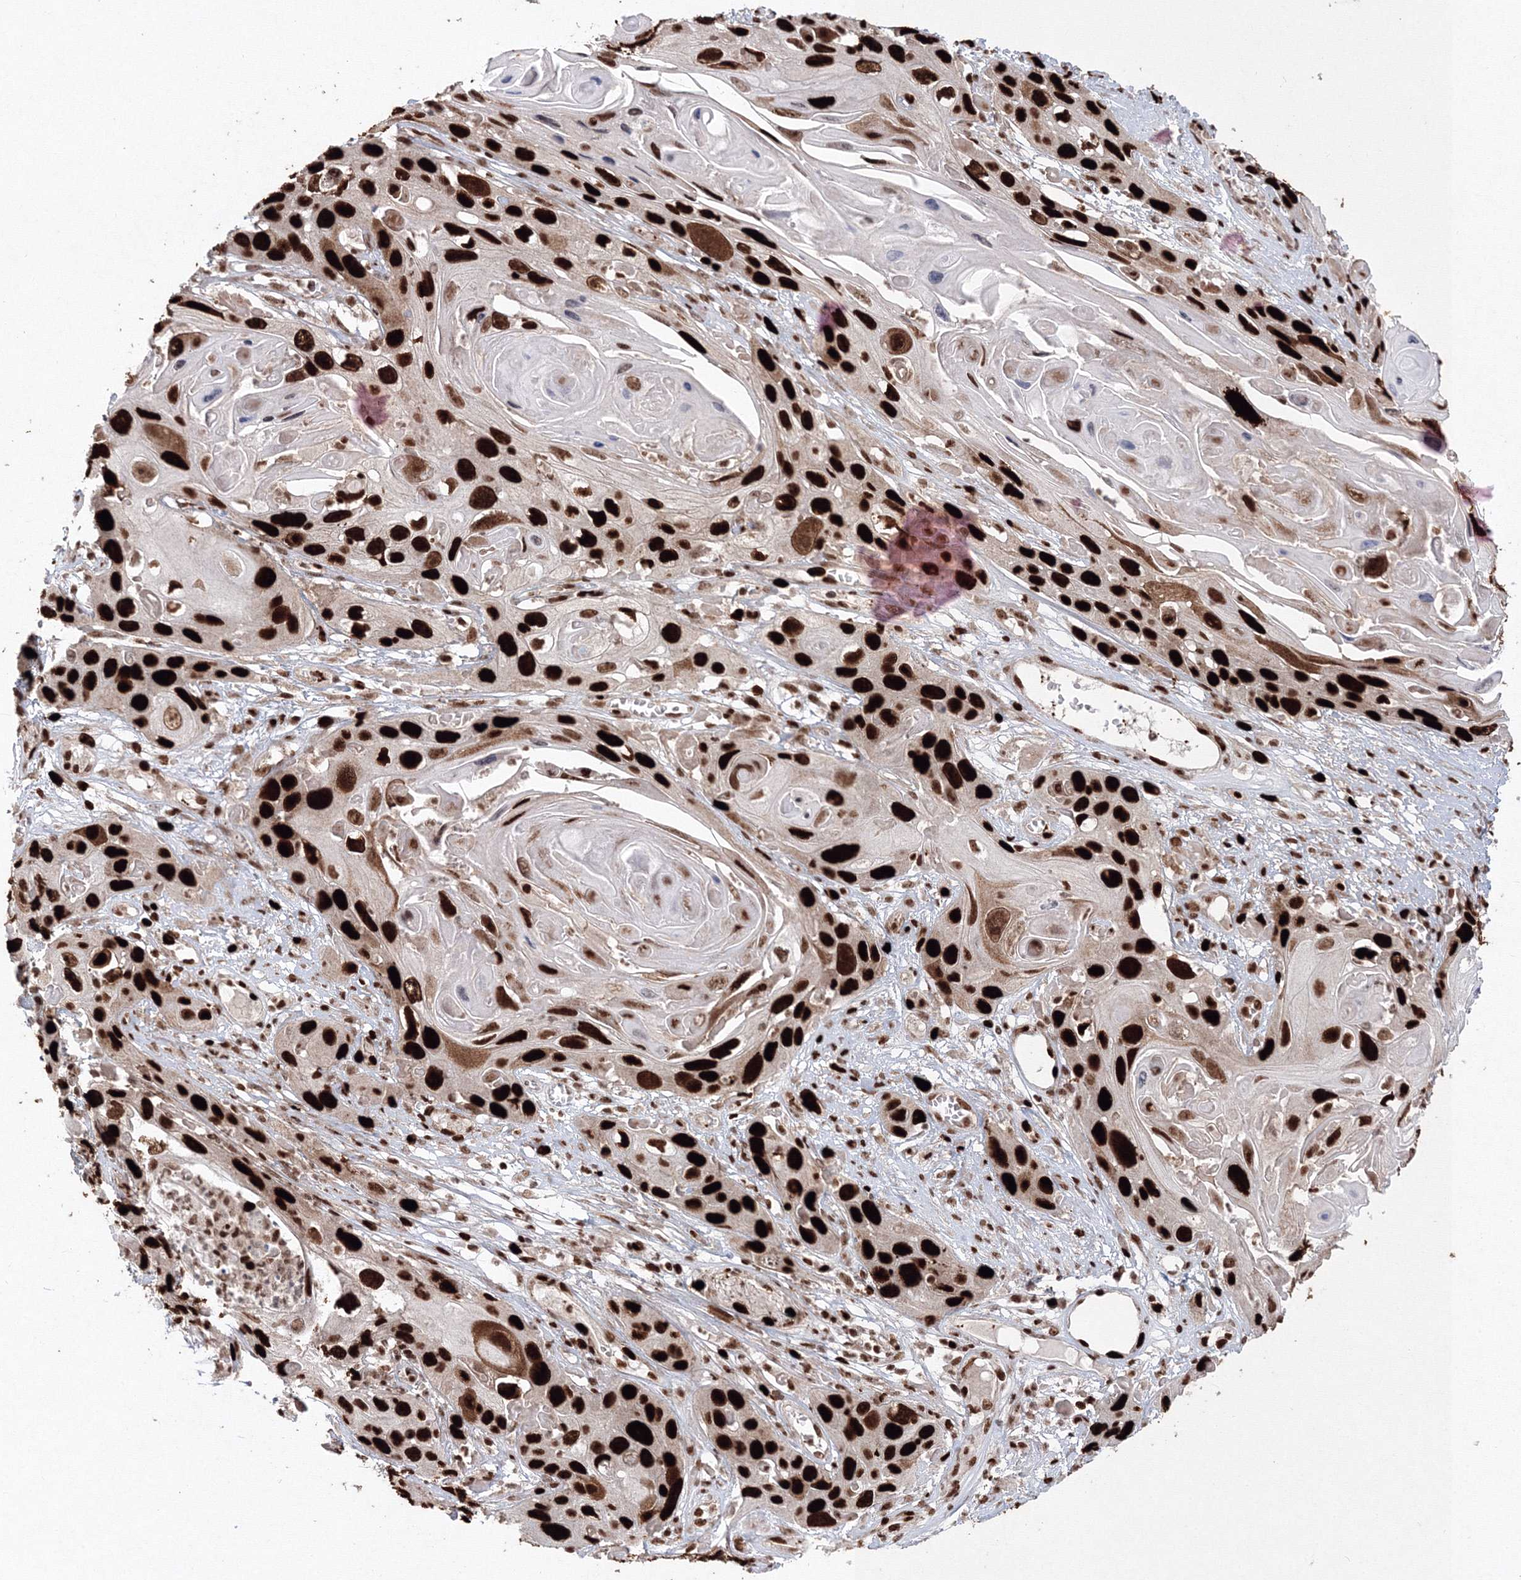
{"staining": {"intensity": "strong", "quantity": ">75%", "location": "nuclear"}, "tissue": "skin cancer", "cell_type": "Tumor cells", "image_type": "cancer", "snomed": [{"axis": "morphology", "description": "Squamous cell carcinoma, NOS"}, {"axis": "topography", "description": "Skin"}], "caption": "IHC photomicrograph of neoplastic tissue: human squamous cell carcinoma (skin) stained using immunohistochemistry displays high levels of strong protein expression localized specifically in the nuclear of tumor cells, appearing as a nuclear brown color.", "gene": "LIG1", "patient": {"sex": "male", "age": 55}}